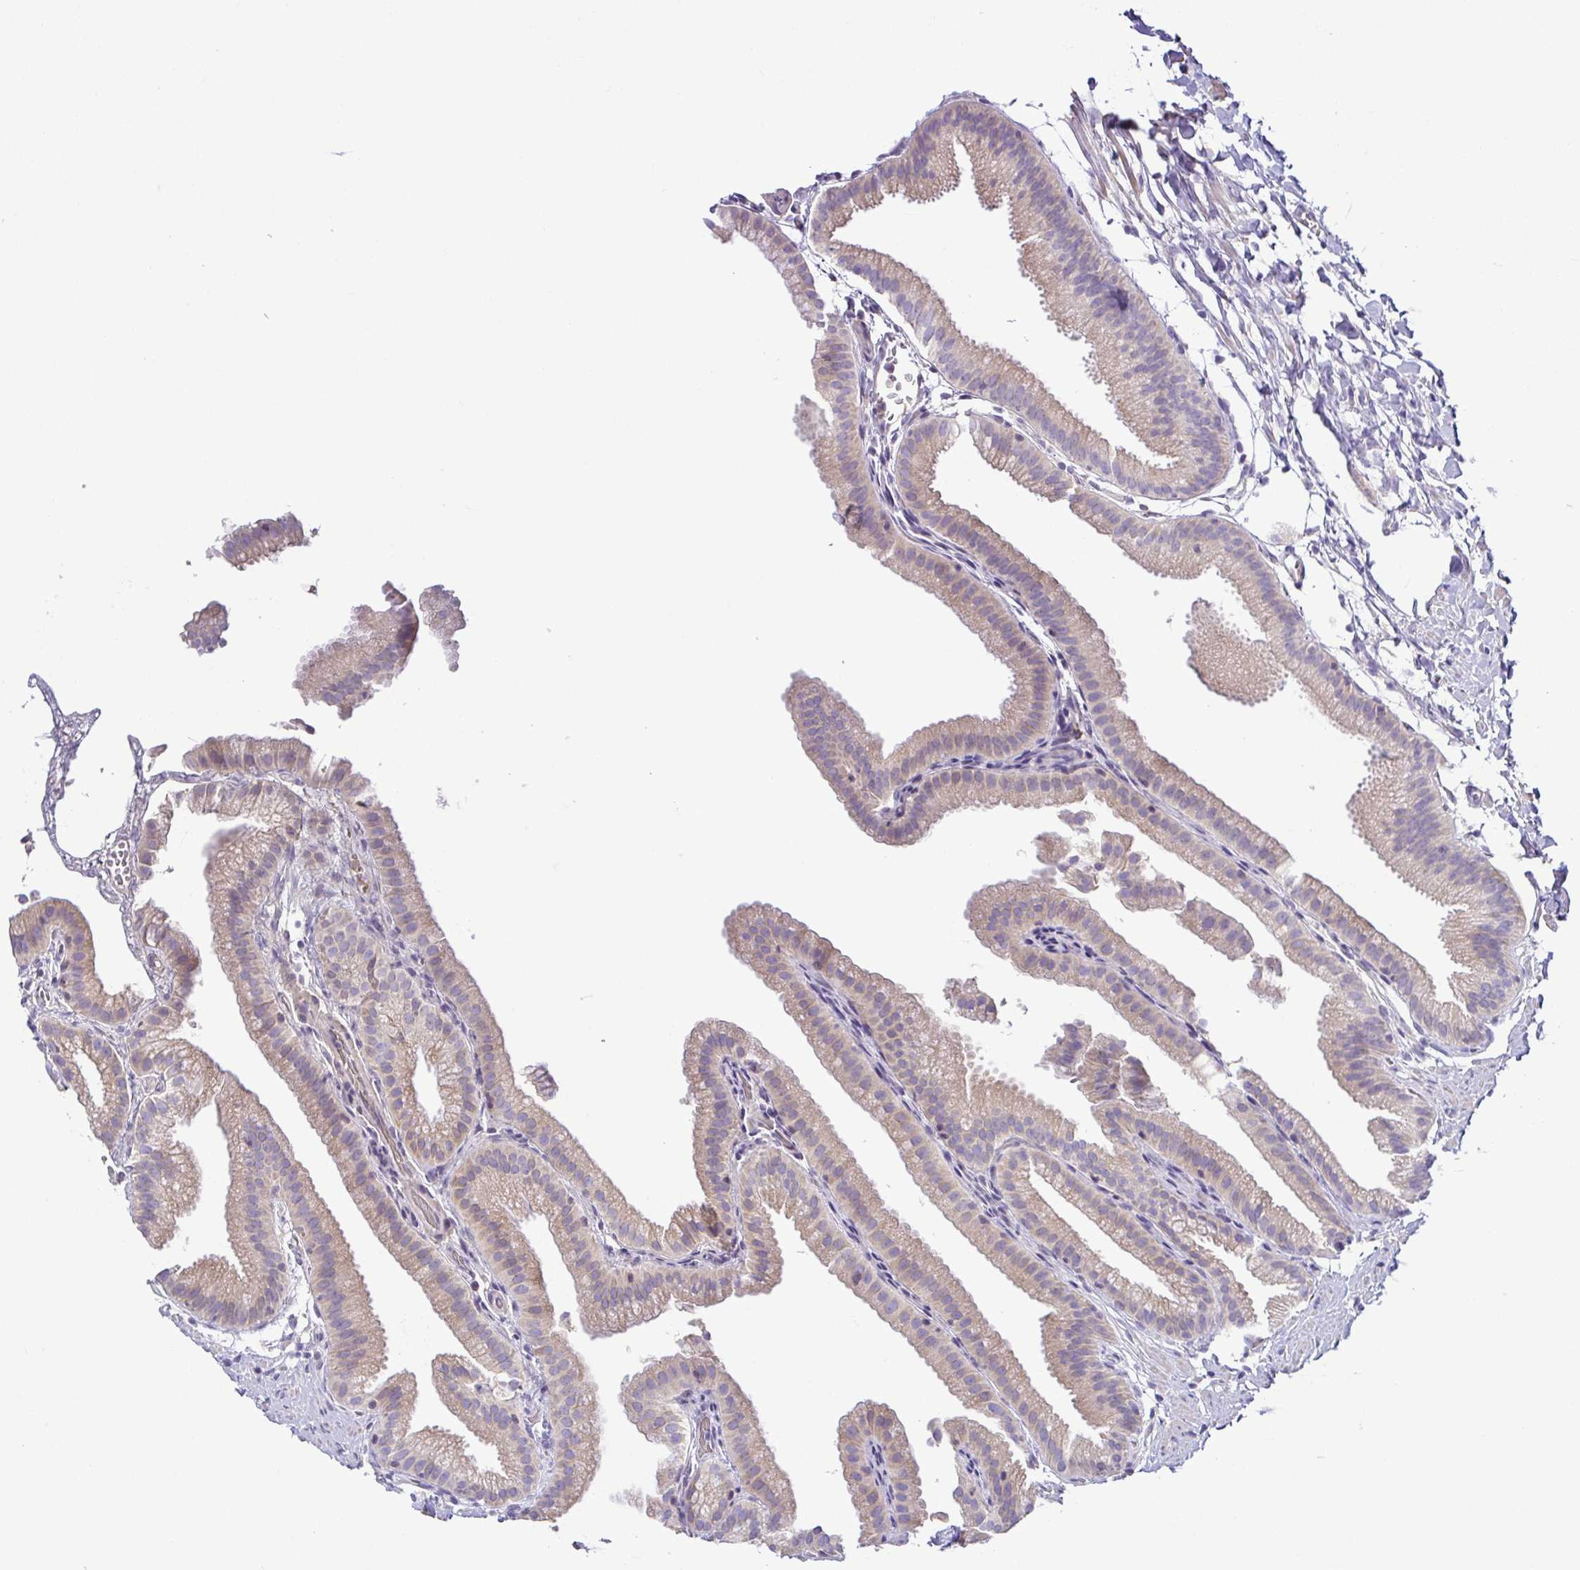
{"staining": {"intensity": "weak", "quantity": "25%-75%", "location": "cytoplasmic/membranous"}, "tissue": "gallbladder", "cell_type": "Glandular cells", "image_type": "normal", "snomed": [{"axis": "morphology", "description": "Normal tissue, NOS"}, {"axis": "topography", "description": "Gallbladder"}], "caption": "Glandular cells exhibit low levels of weak cytoplasmic/membranous staining in about 25%-75% of cells in normal human gallbladder. (IHC, brightfield microscopy, high magnification).", "gene": "MYL10", "patient": {"sex": "female", "age": 63}}